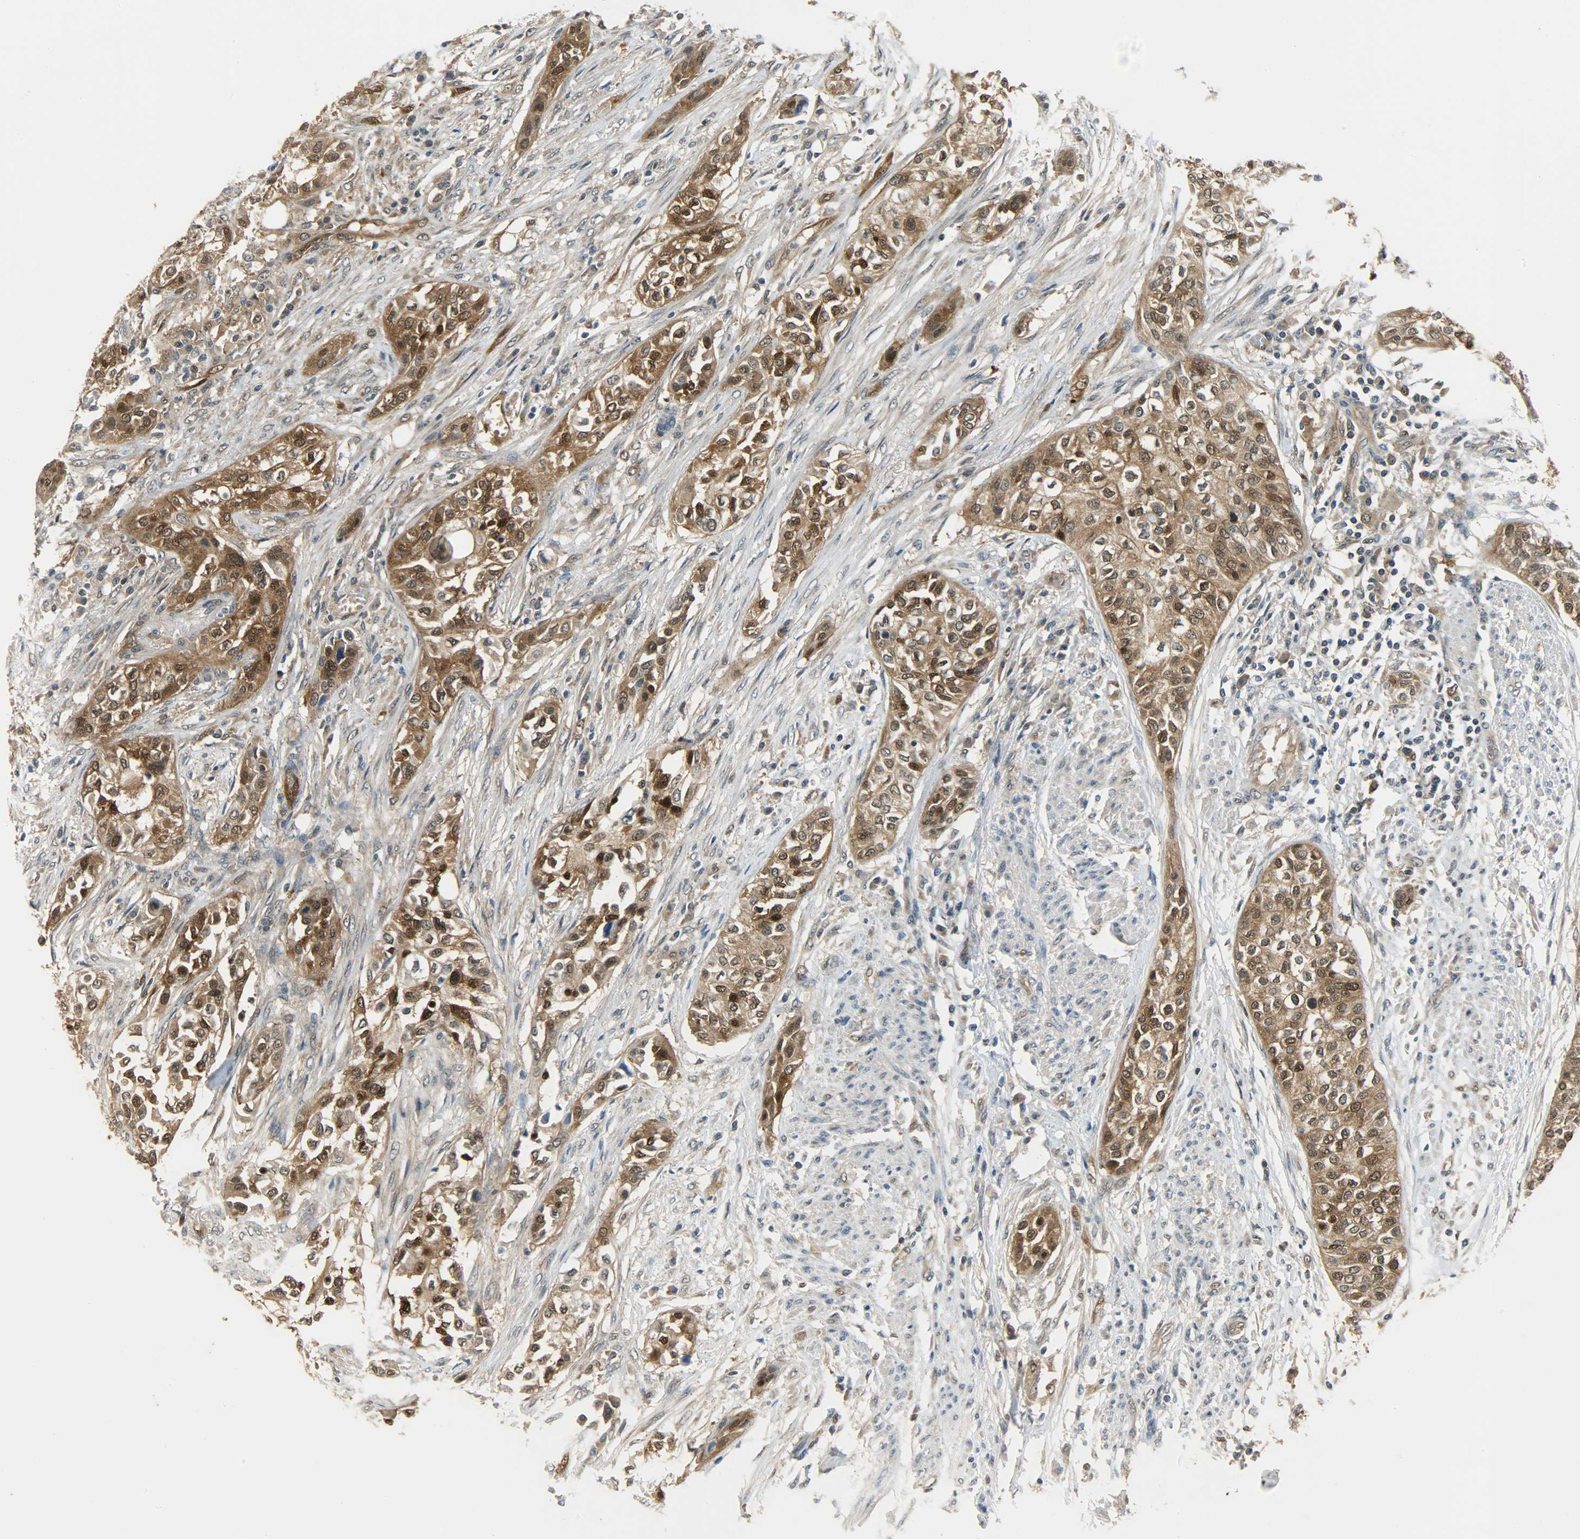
{"staining": {"intensity": "strong", "quantity": ">75%", "location": "cytoplasmic/membranous,nuclear"}, "tissue": "urothelial cancer", "cell_type": "Tumor cells", "image_type": "cancer", "snomed": [{"axis": "morphology", "description": "Urothelial carcinoma, High grade"}, {"axis": "topography", "description": "Urinary bladder"}], "caption": "A brown stain labels strong cytoplasmic/membranous and nuclear expression of a protein in human urothelial cancer tumor cells.", "gene": "EIF4EBP1", "patient": {"sex": "male", "age": 74}}